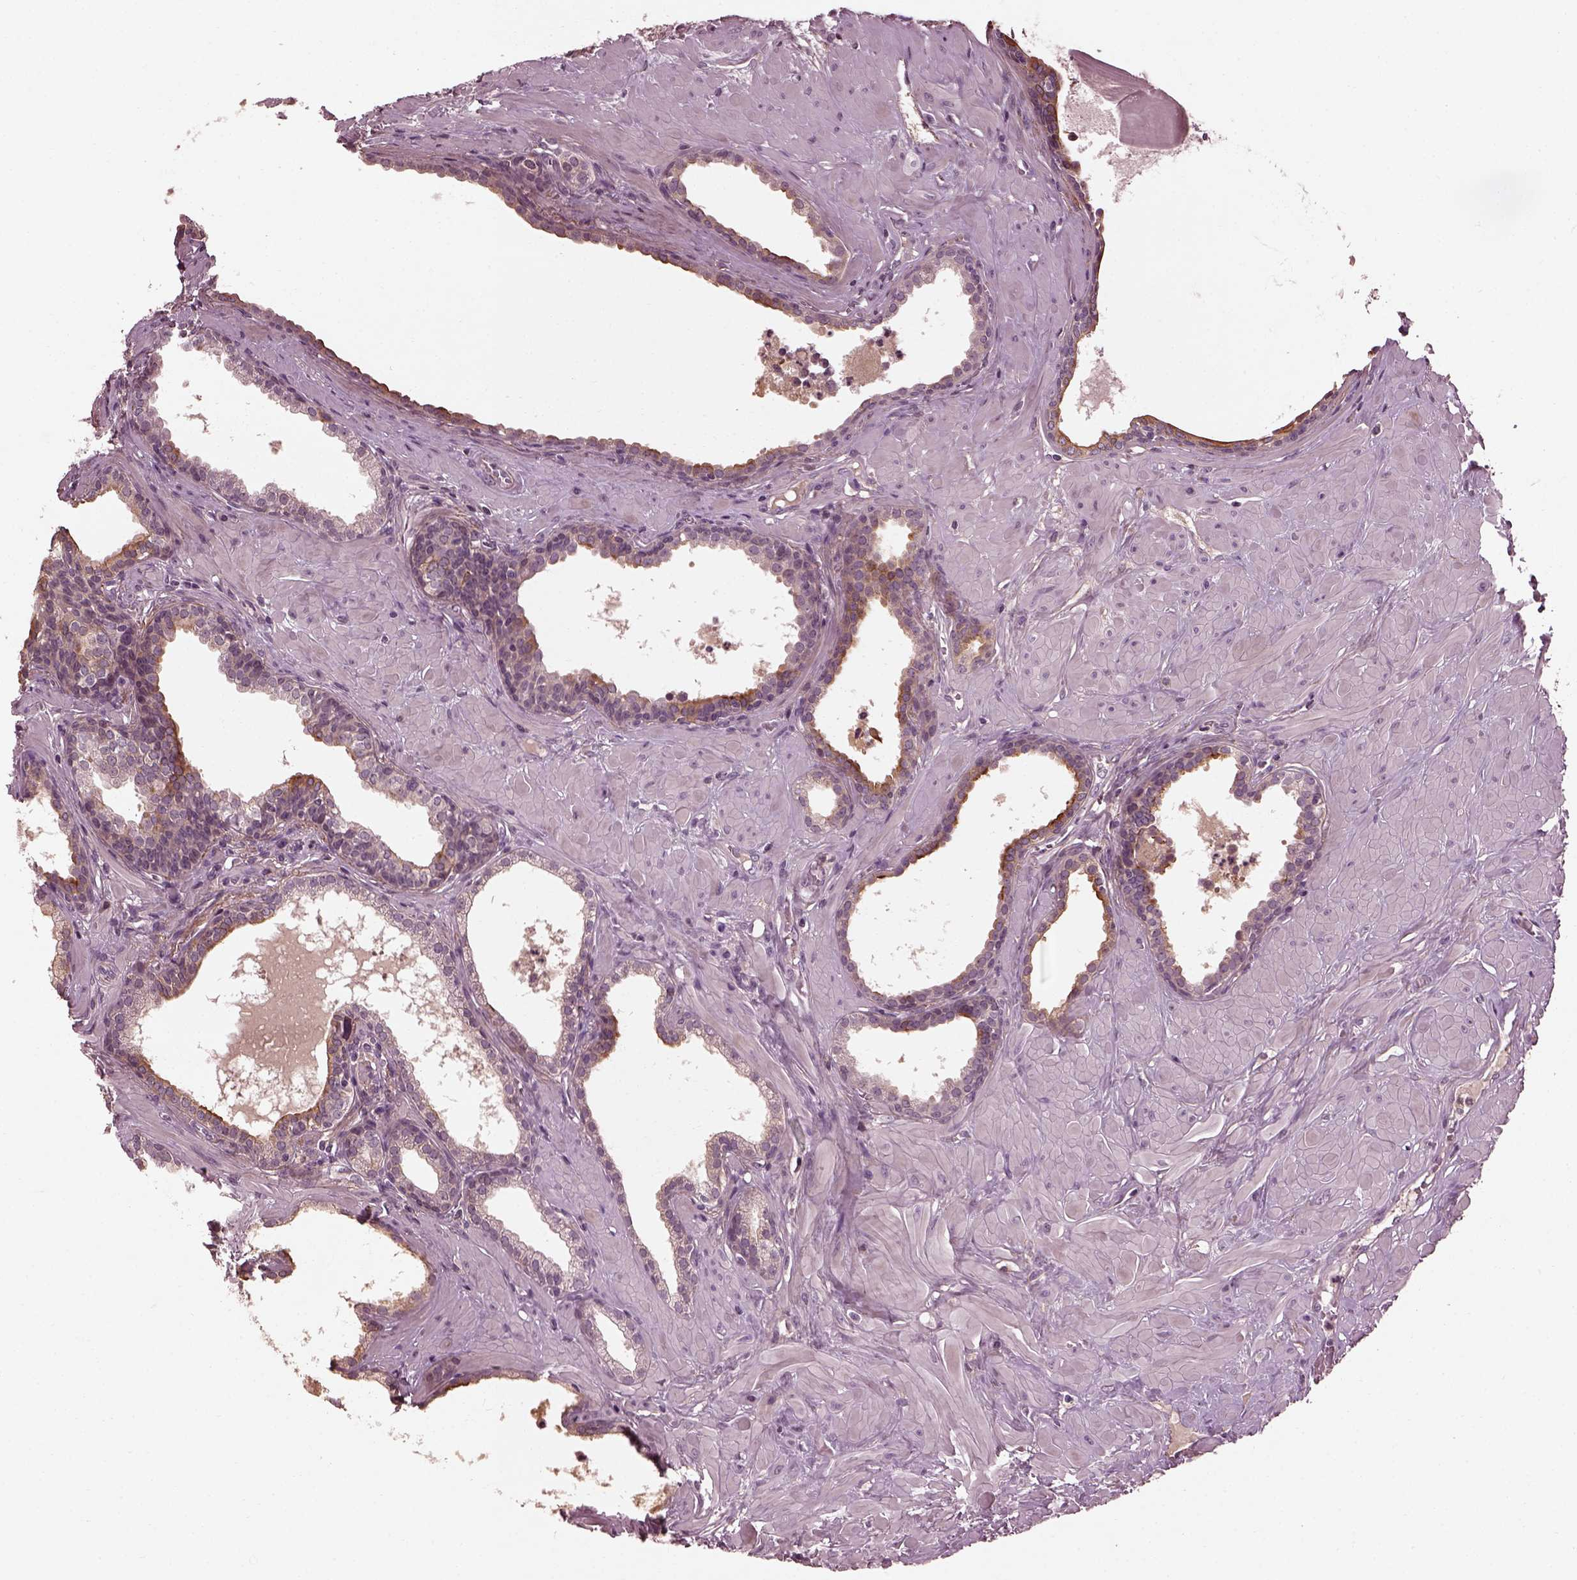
{"staining": {"intensity": "moderate", "quantity": "<25%", "location": "cytoplasmic/membranous"}, "tissue": "prostate", "cell_type": "Glandular cells", "image_type": "normal", "snomed": [{"axis": "morphology", "description": "Normal tissue, NOS"}, {"axis": "topography", "description": "Prostate"}], "caption": "Immunohistochemistry of normal prostate exhibits low levels of moderate cytoplasmic/membranous expression in about <25% of glandular cells. Using DAB (3,3'-diaminobenzidine) (brown) and hematoxylin (blue) stains, captured at high magnification using brightfield microscopy.", "gene": "EFEMP1", "patient": {"sex": "male", "age": 48}}